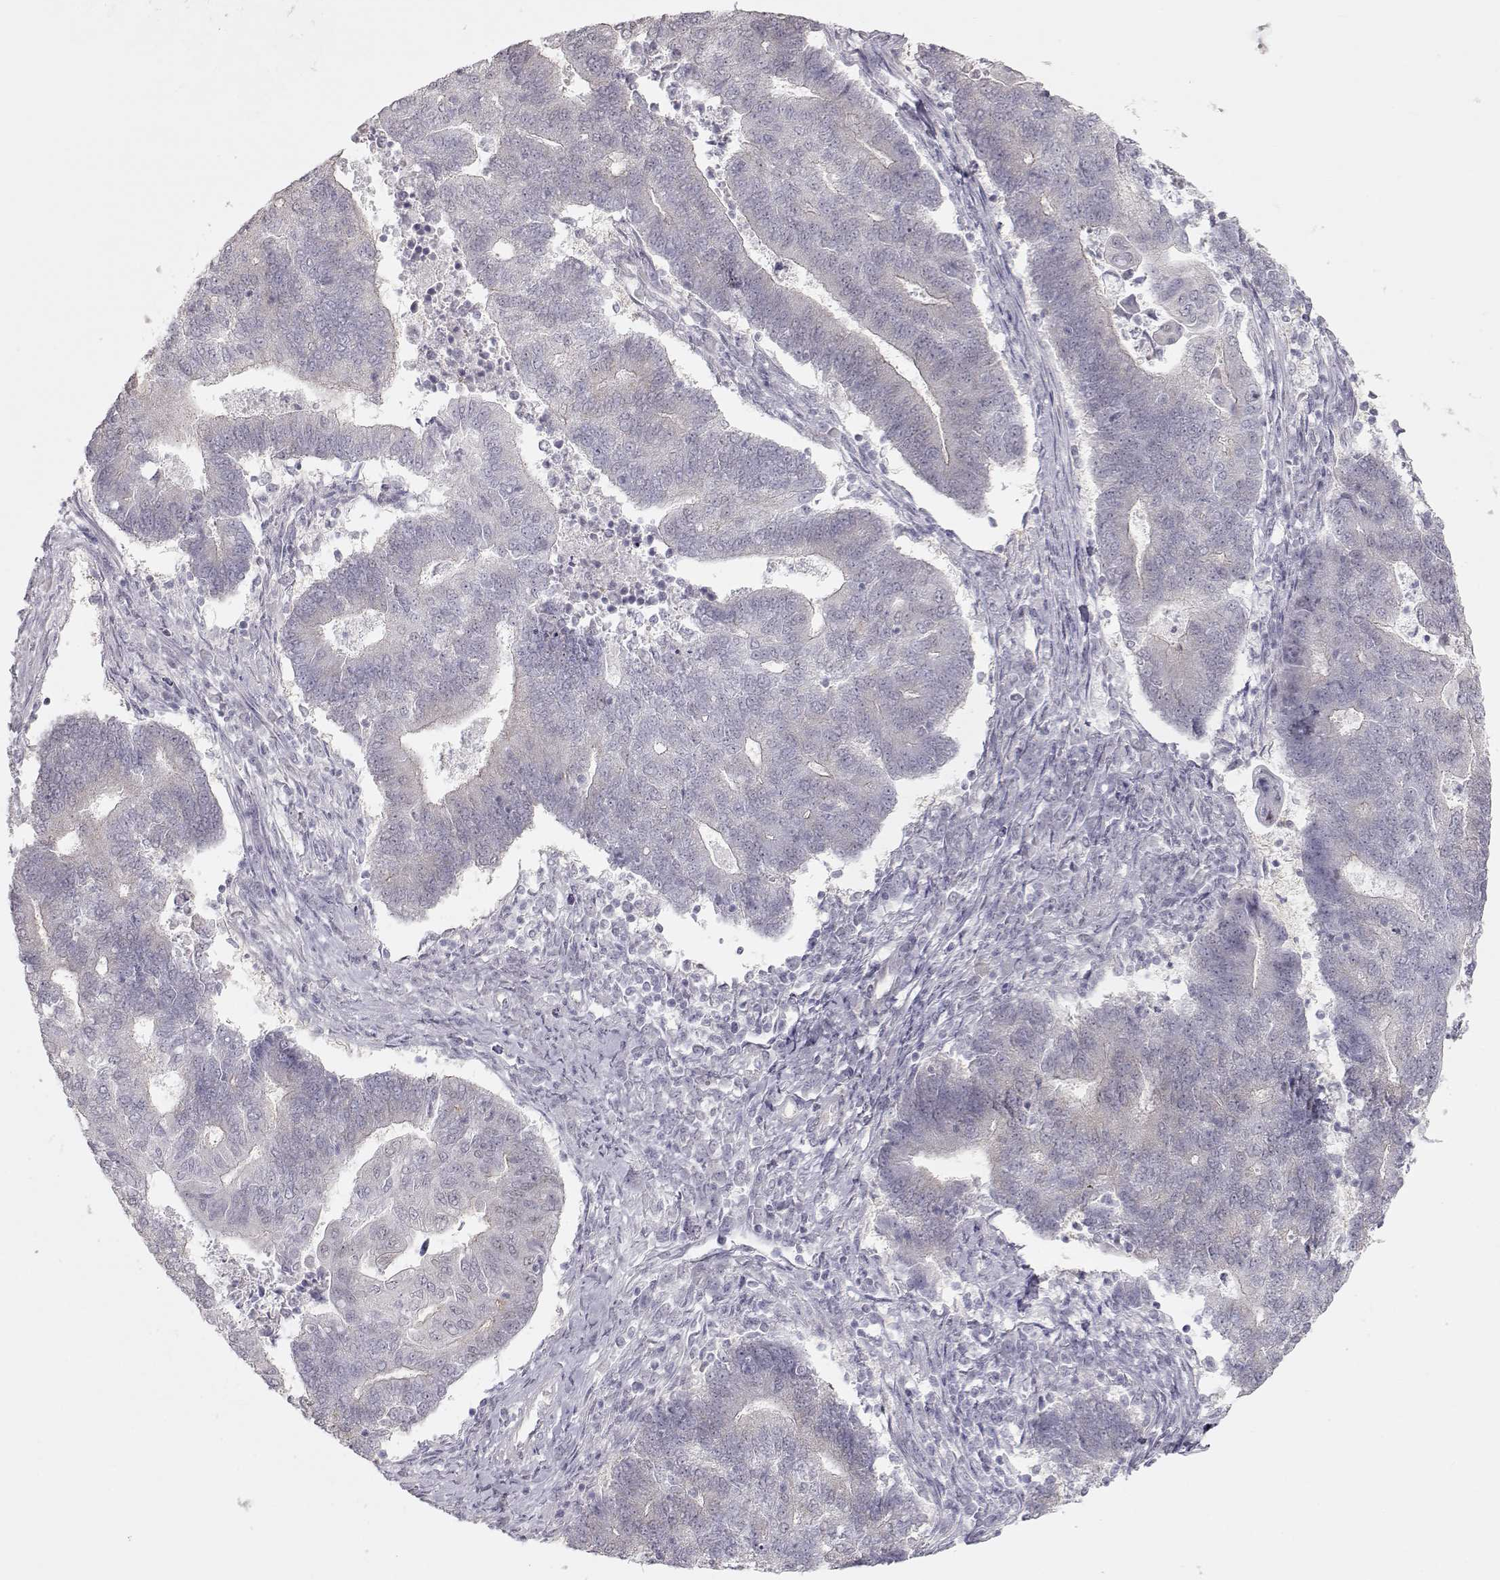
{"staining": {"intensity": "negative", "quantity": "none", "location": "none"}, "tissue": "endometrial cancer", "cell_type": "Tumor cells", "image_type": "cancer", "snomed": [{"axis": "morphology", "description": "Adenocarcinoma, NOS"}, {"axis": "topography", "description": "Uterus"}, {"axis": "topography", "description": "Endometrium"}], "caption": "Human endometrial cancer (adenocarcinoma) stained for a protein using immunohistochemistry demonstrates no staining in tumor cells.", "gene": "FAM205A", "patient": {"sex": "female", "age": 54}}